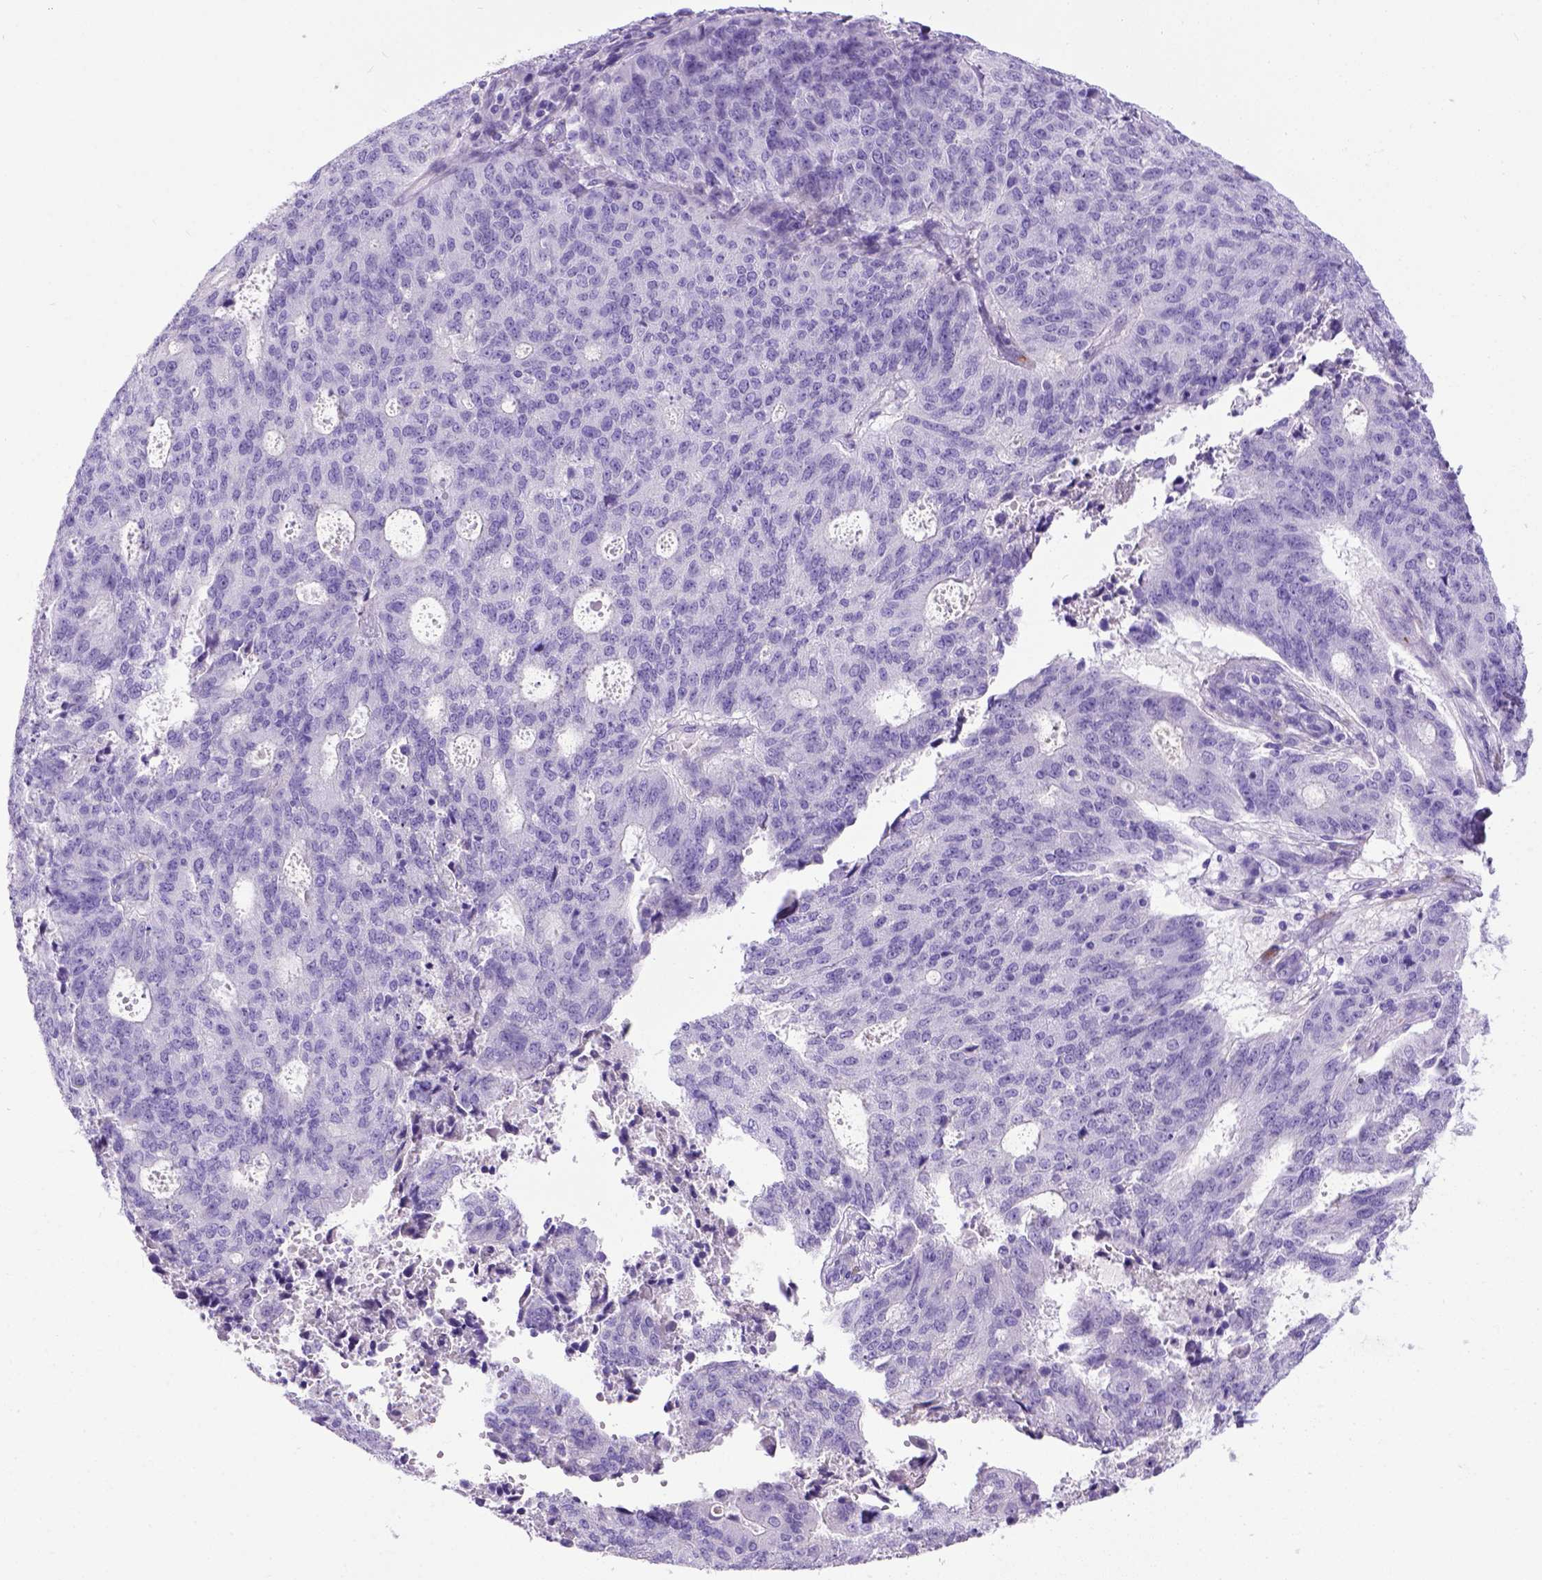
{"staining": {"intensity": "negative", "quantity": "none", "location": "none"}, "tissue": "endometrial cancer", "cell_type": "Tumor cells", "image_type": "cancer", "snomed": [{"axis": "morphology", "description": "Adenocarcinoma, NOS"}, {"axis": "topography", "description": "Endometrium"}], "caption": "Tumor cells show no significant protein expression in endometrial adenocarcinoma. (Brightfield microscopy of DAB (3,3'-diaminobenzidine) immunohistochemistry (IHC) at high magnification).", "gene": "IGF2", "patient": {"sex": "female", "age": 82}}